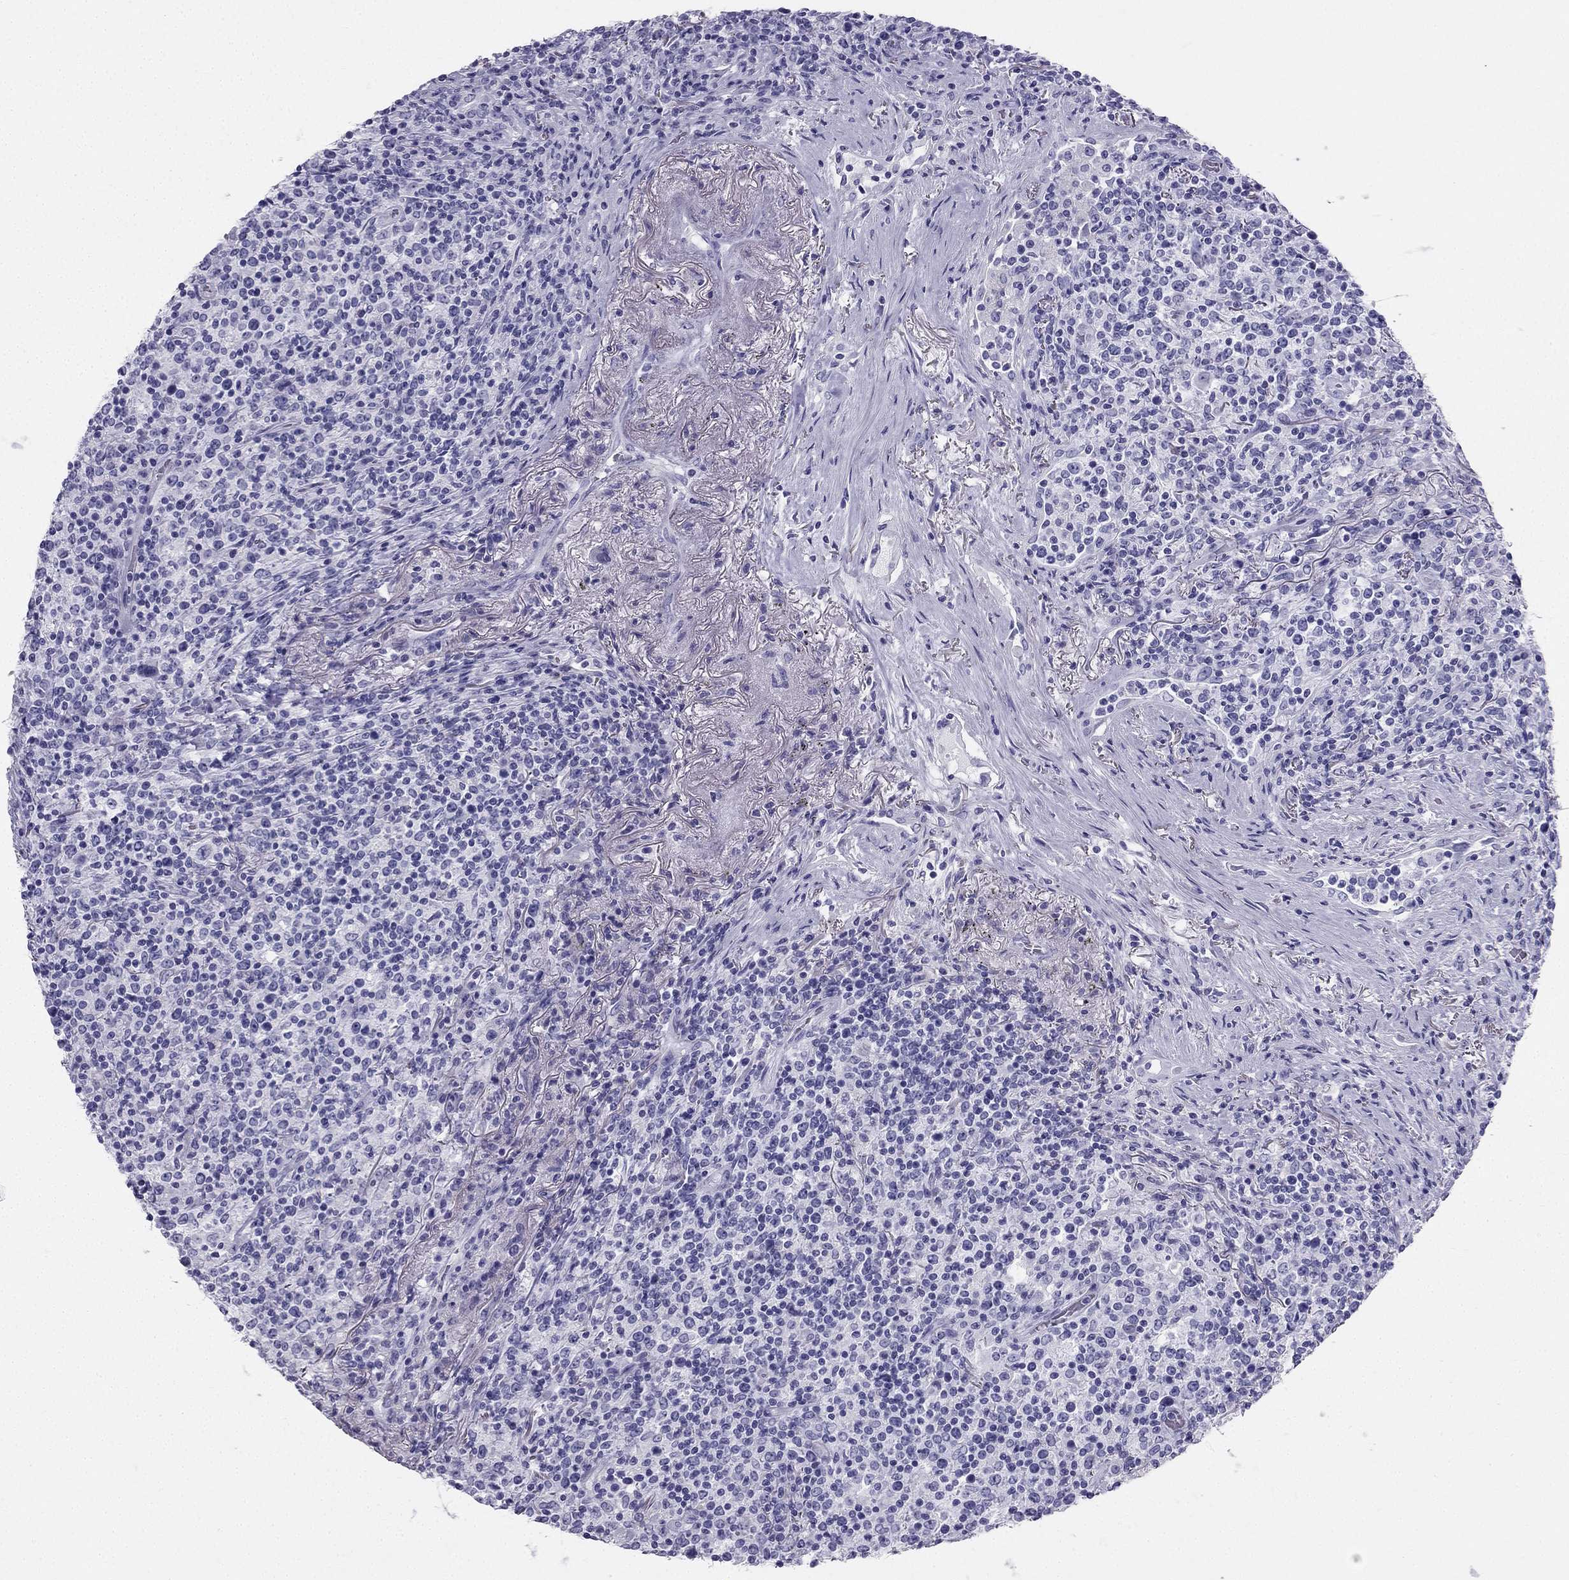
{"staining": {"intensity": "negative", "quantity": "none", "location": "none"}, "tissue": "lymphoma", "cell_type": "Tumor cells", "image_type": "cancer", "snomed": [{"axis": "morphology", "description": "Malignant lymphoma, non-Hodgkin's type, High grade"}, {"axis": "topography", "description": "Lung"}], "caption": "High-grade malignant lymphoma, non-Hodgkin's type was stained to show a protein in brown. There is no significant expression in tumor cells.", "gene": "TFF3", "patient": {"sex": "male", "age": 79}}